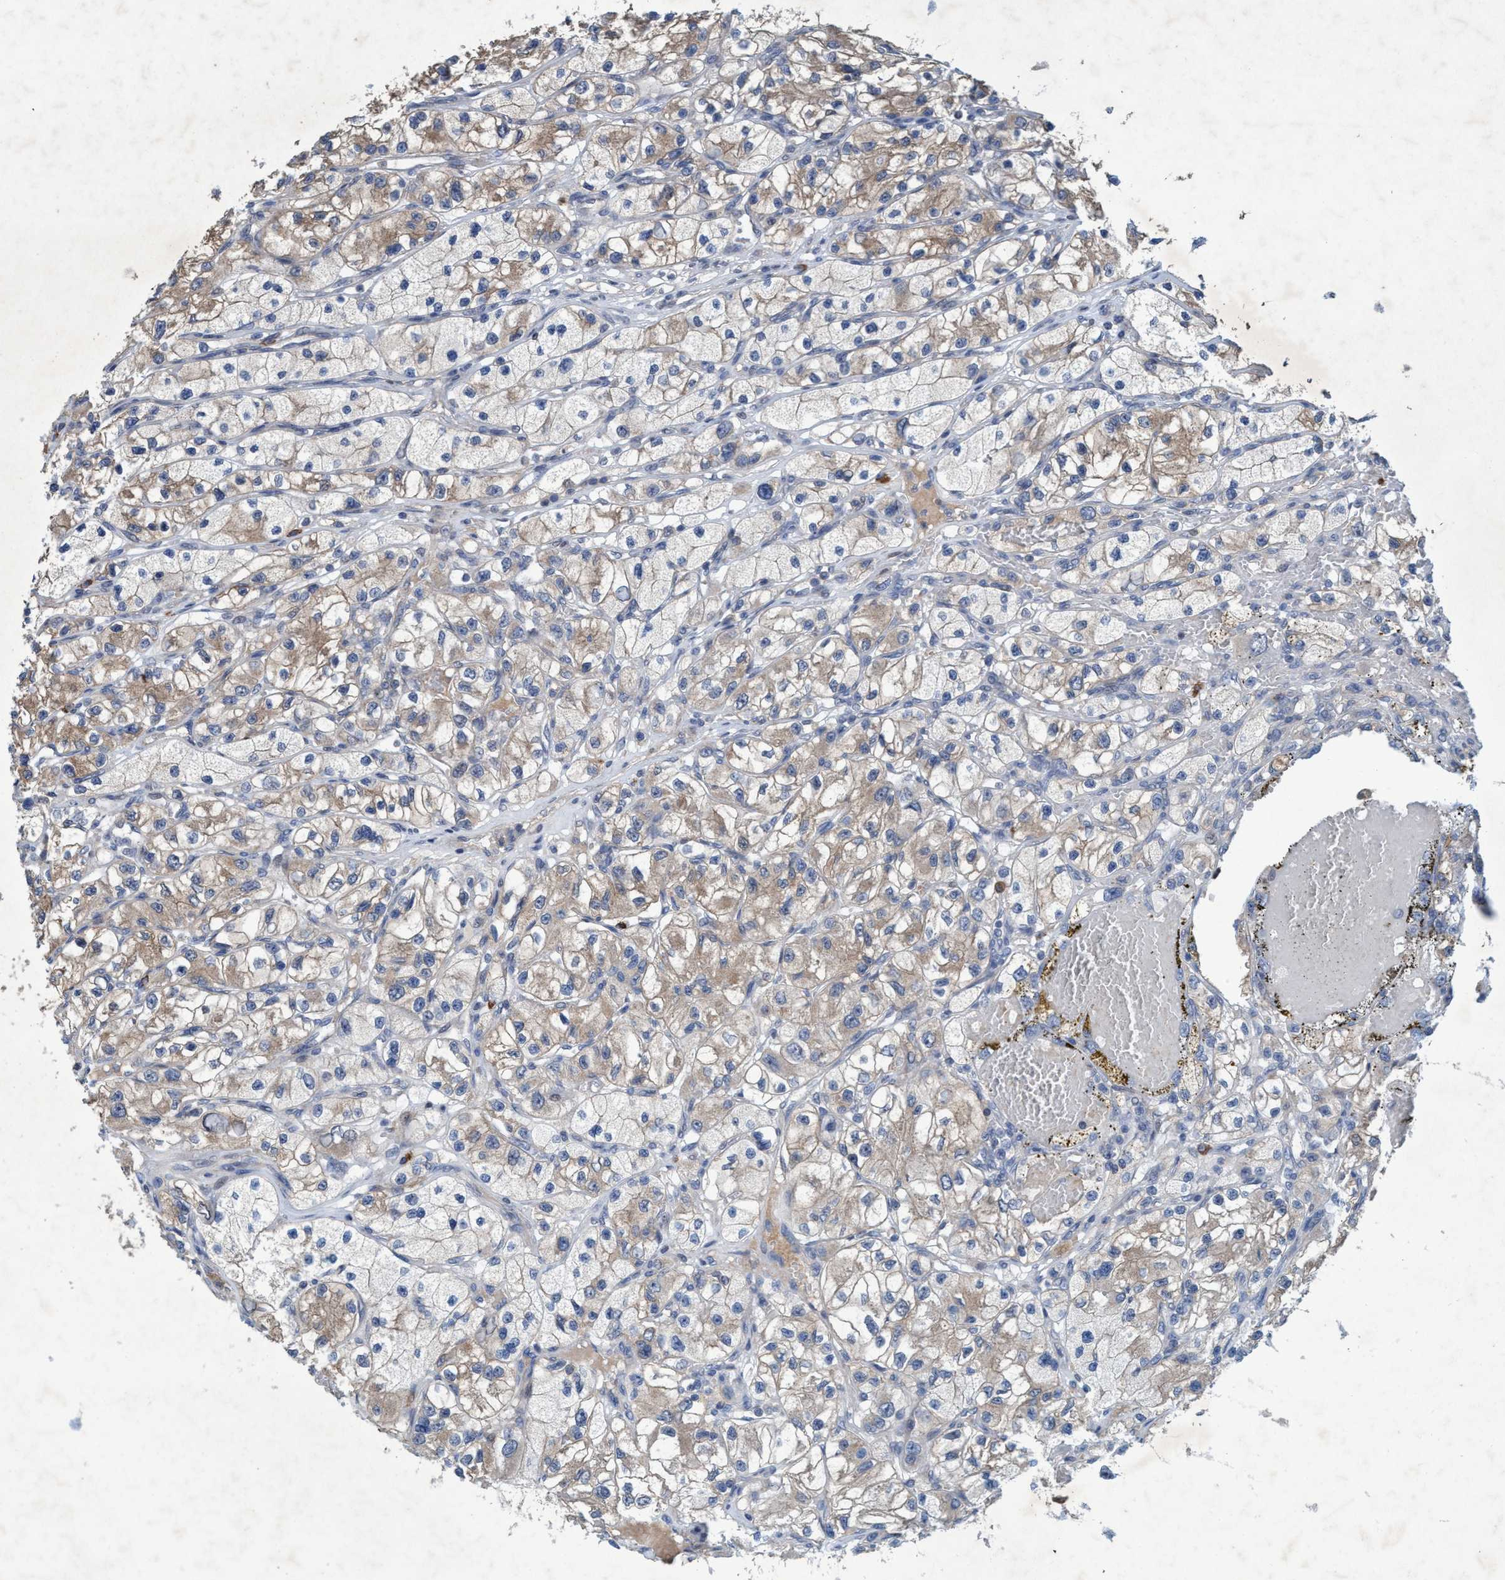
{"staining": {"intensity": "weak", "quantity": "25%-75%", "location": "cytoplasmic/membranous"}, "tissue": "renal cancer", "cell_type": "Tumor cells", "image_type": "cancer", "snomed": [{"axis": "morphology", "description": "Adenocarcinoma, NOS"}, {"axis": "topography", "description": "Kidney"}], "caption": "Renal adenocarcinoma stained with a brown dye displays weak cytoplasmic/membranous positive staining in approximately 25%-75% of tumor cells.", "gene": "ZNF677", "patient": {"sex": "female", "age": 57}}